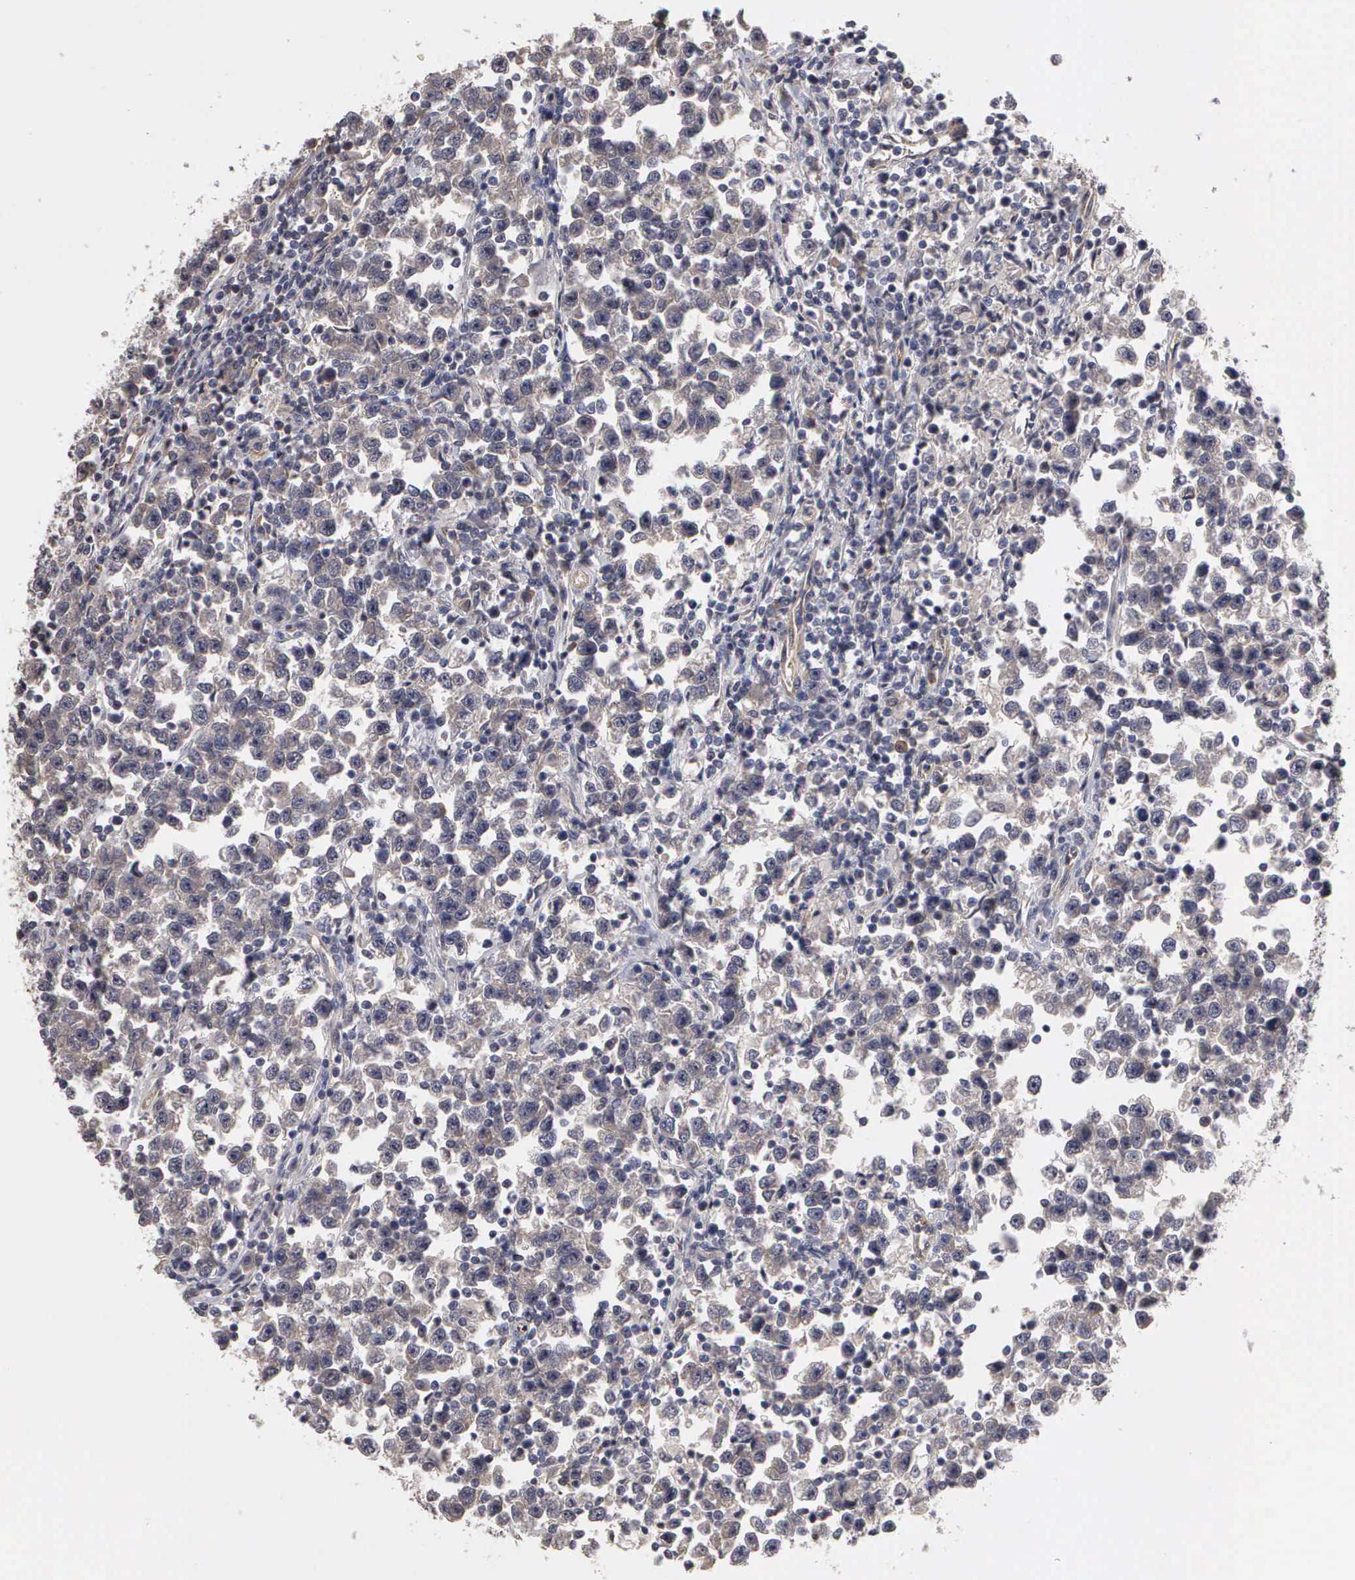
{"staining": {"intensity": "negative", "quantity": "none", "location": "none"}, "tissue": "testis cancer", "cell_type": "Tumor cells", "image_type": "cancer", "snomed": [{"axis": "morphology", "description": "Seminoma, NOS"}, {"axis": "topography", "description": "Testis"}], "caption": "IHC image of testis seminoma stained for a protein (brown), which demonstrates no staining in tumor cells.", "gene": "ZBTB33", "patient": {"sex": "male", "age": 43}}